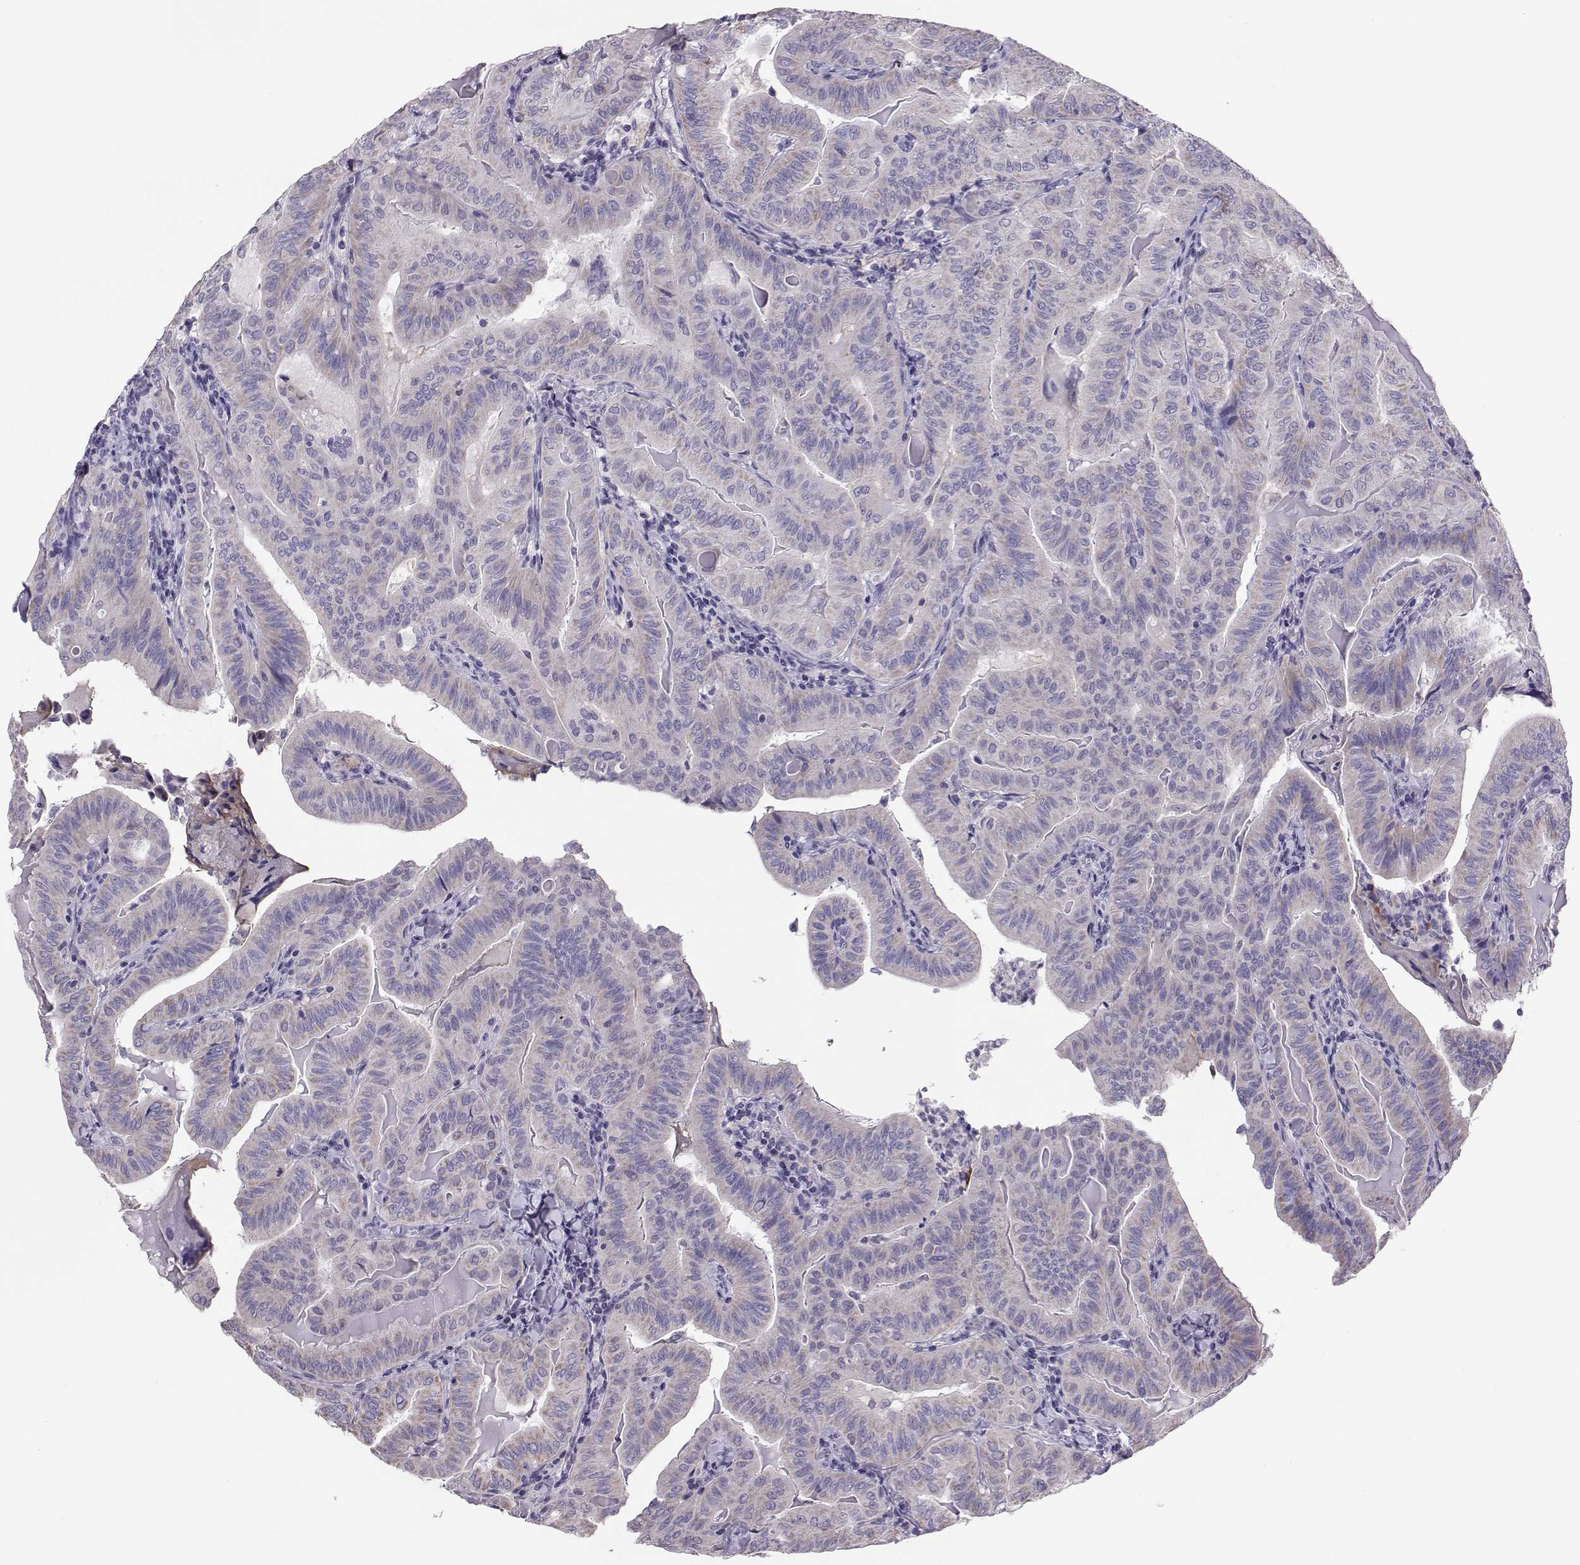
{"staining": {"intensity": "weak", "quantity": "<25%", "location": "cytoplasmic/membranous"}, "tissue": "thyroid cancer", "cell_type": "Tumor cells", "image_type": "cancer", "snomed": [{"axis": "morphology", "description": "Papillary adenocarcinoma, NOS"}, {"axis": "topography", "description": "Thyroid gland"}], "caption": "This is an IHC micrograph of human thyroid cancer (papillary adenocarcinoma). There is no staining in tumor cells.", "gene": "DNAAF1", "patient": {"sex": "female", "age": 68}}